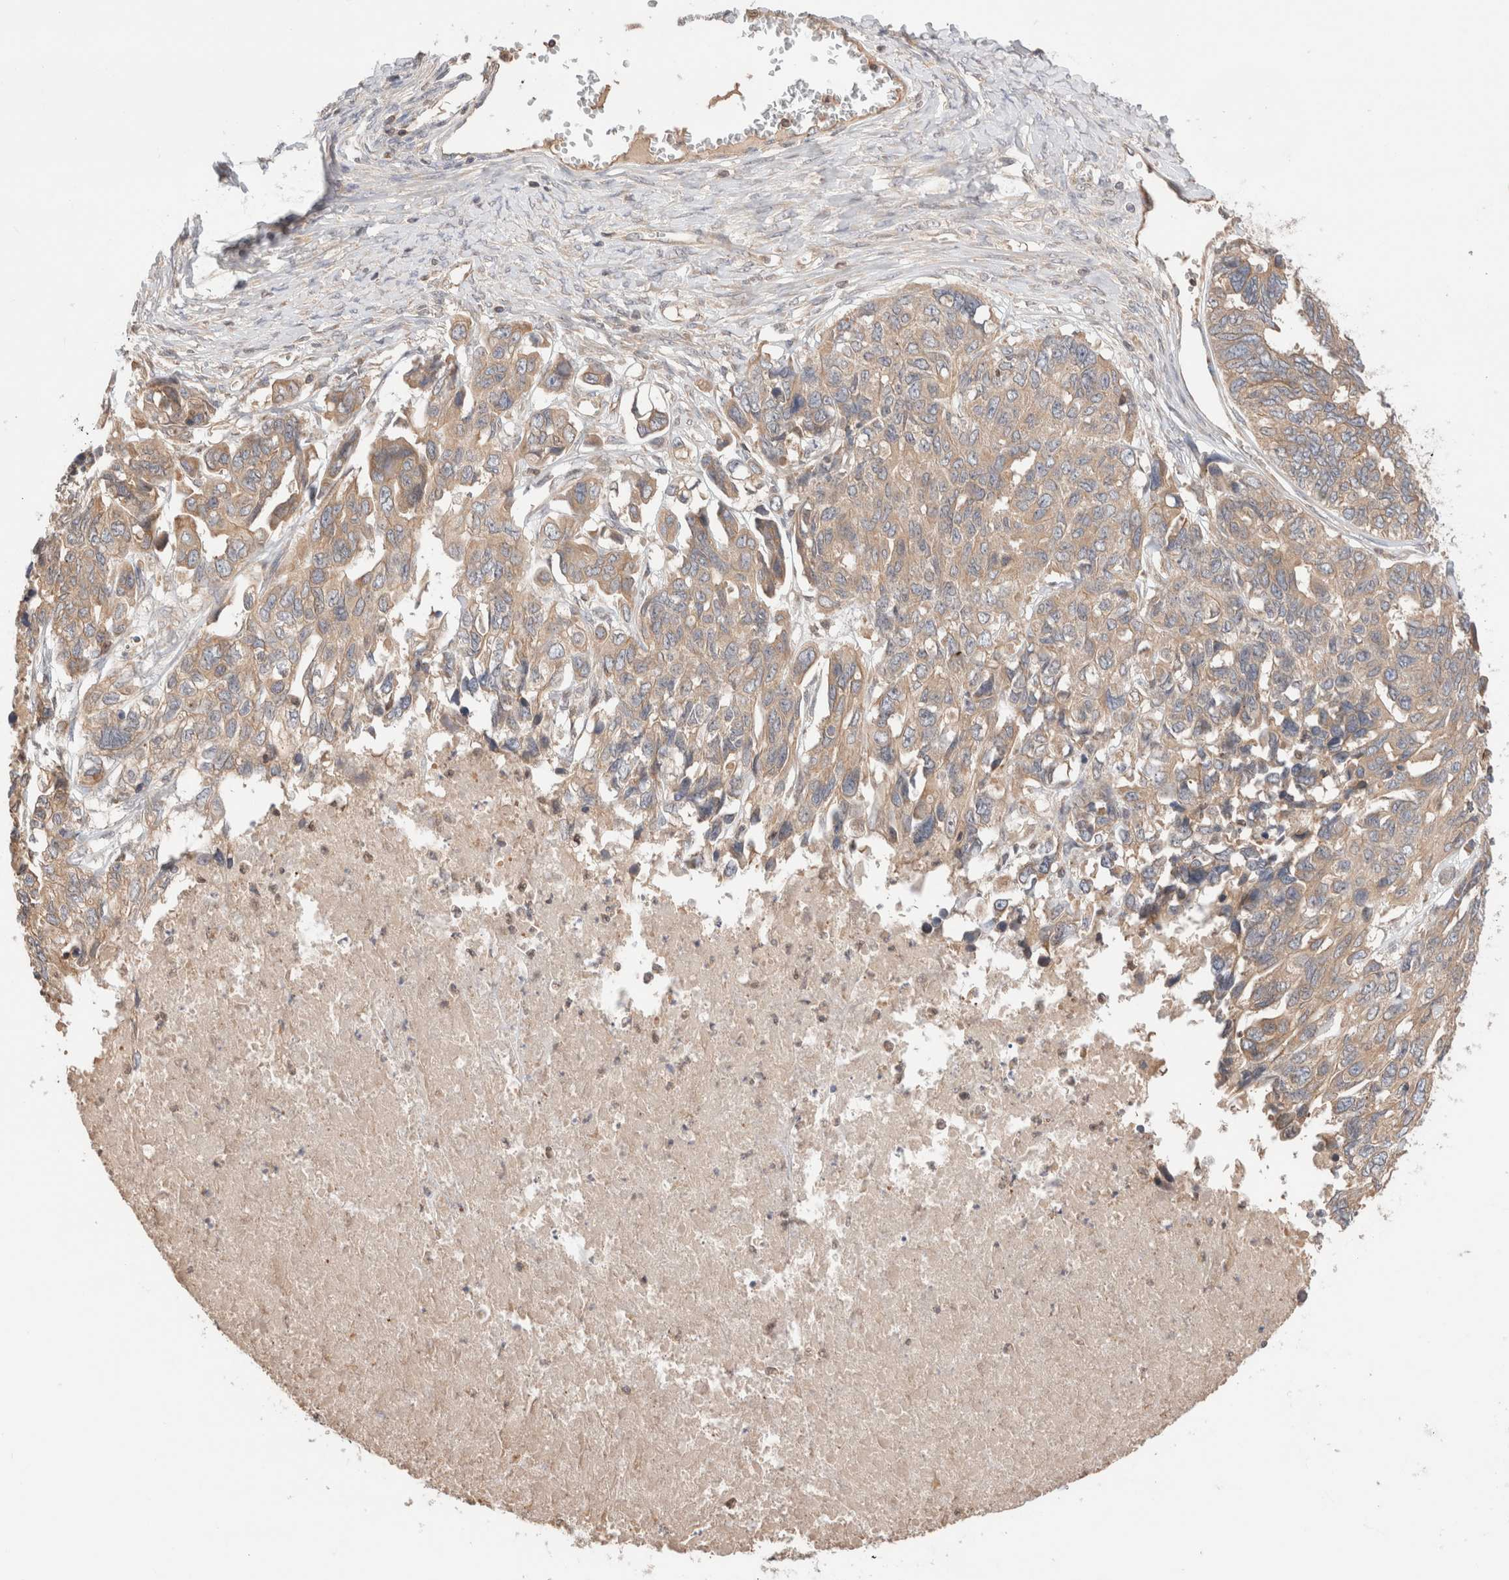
{"staining": {"intensity": "weak", "quantity": ">75%", "location": "cytoplasmic/membranous"}, "tissue": "ovarian cancer", "cell_type": "Tumor cells", "image_type": "cancer", "snomed": [{"axis": "morphology", "description": "Cystadenocarcinoma, serous, NOS"}, {"axis": "topography", "description": "Ovary"}], "caption": "Ovarian serous cystadenocarcinoma stained with DAB (3,3'-diaminobenzidine) IHC demonstrates low levels of weak cytoplasmic/membranous expression in about >75% of tumor cells.", "gene": "SIKE1", "patient": {"sex": "female", "age": 79}}